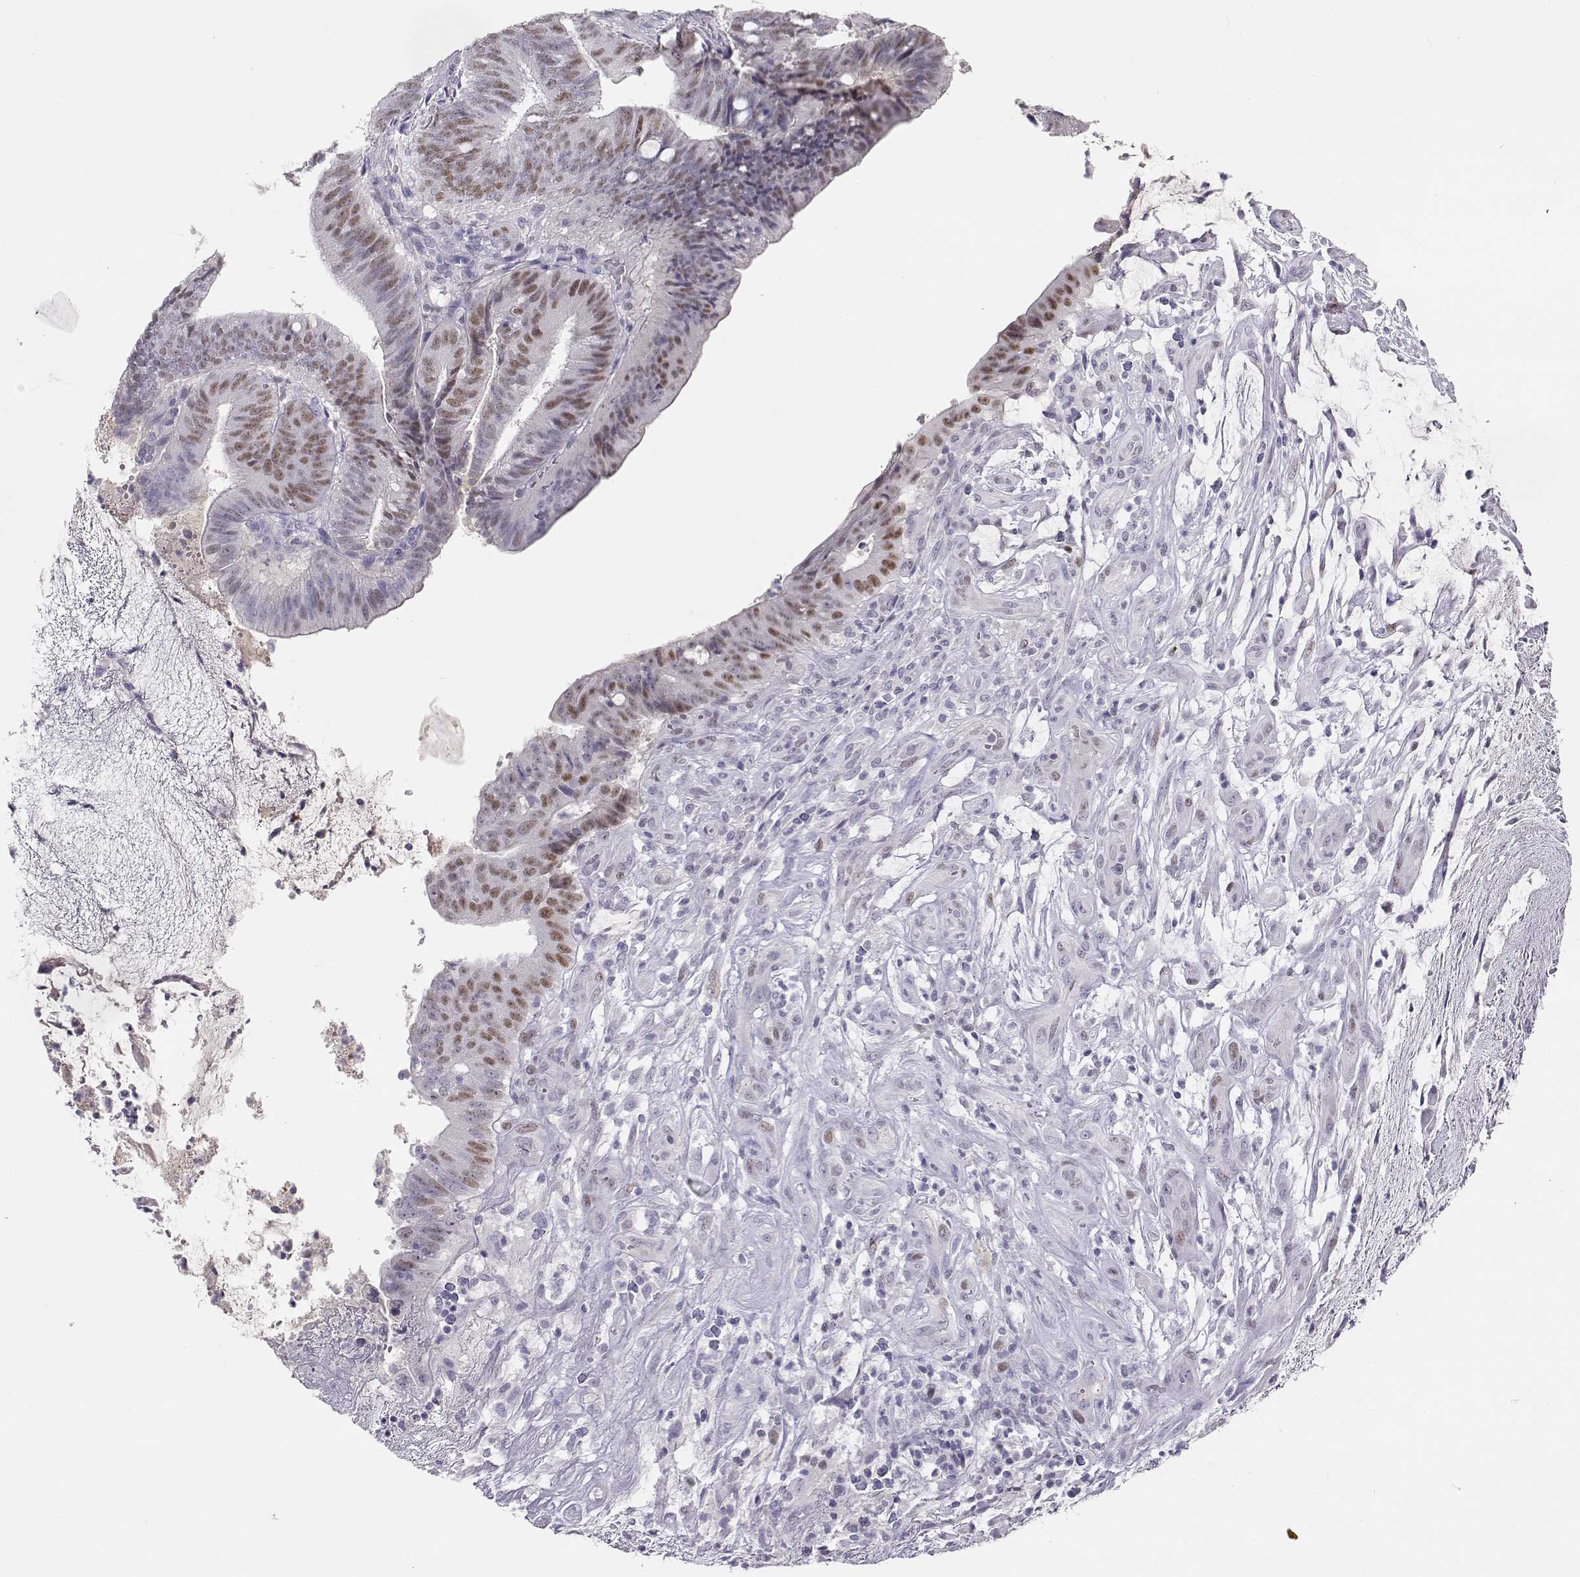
{"staining": {"intensity": "moderate", "quantity": "25%-75%", "location": "nuclear"}, "tissue": "colorectal cancer", "cell_type": "Tumor cells", "image_type": "cancer", "snomed": [{"axis": "morphology", "description": "Adenocarcinoma, NOS"}, {"axis": "topography", "description": "Colon"}], "caption": "This image demonstrates IHC staining of human colorectal cancer, with medium moderate nuclear expression in about 25%-75% of tumor cells.", "gene": "OPN5", "patient": {"sex": "female", "age": 43}}